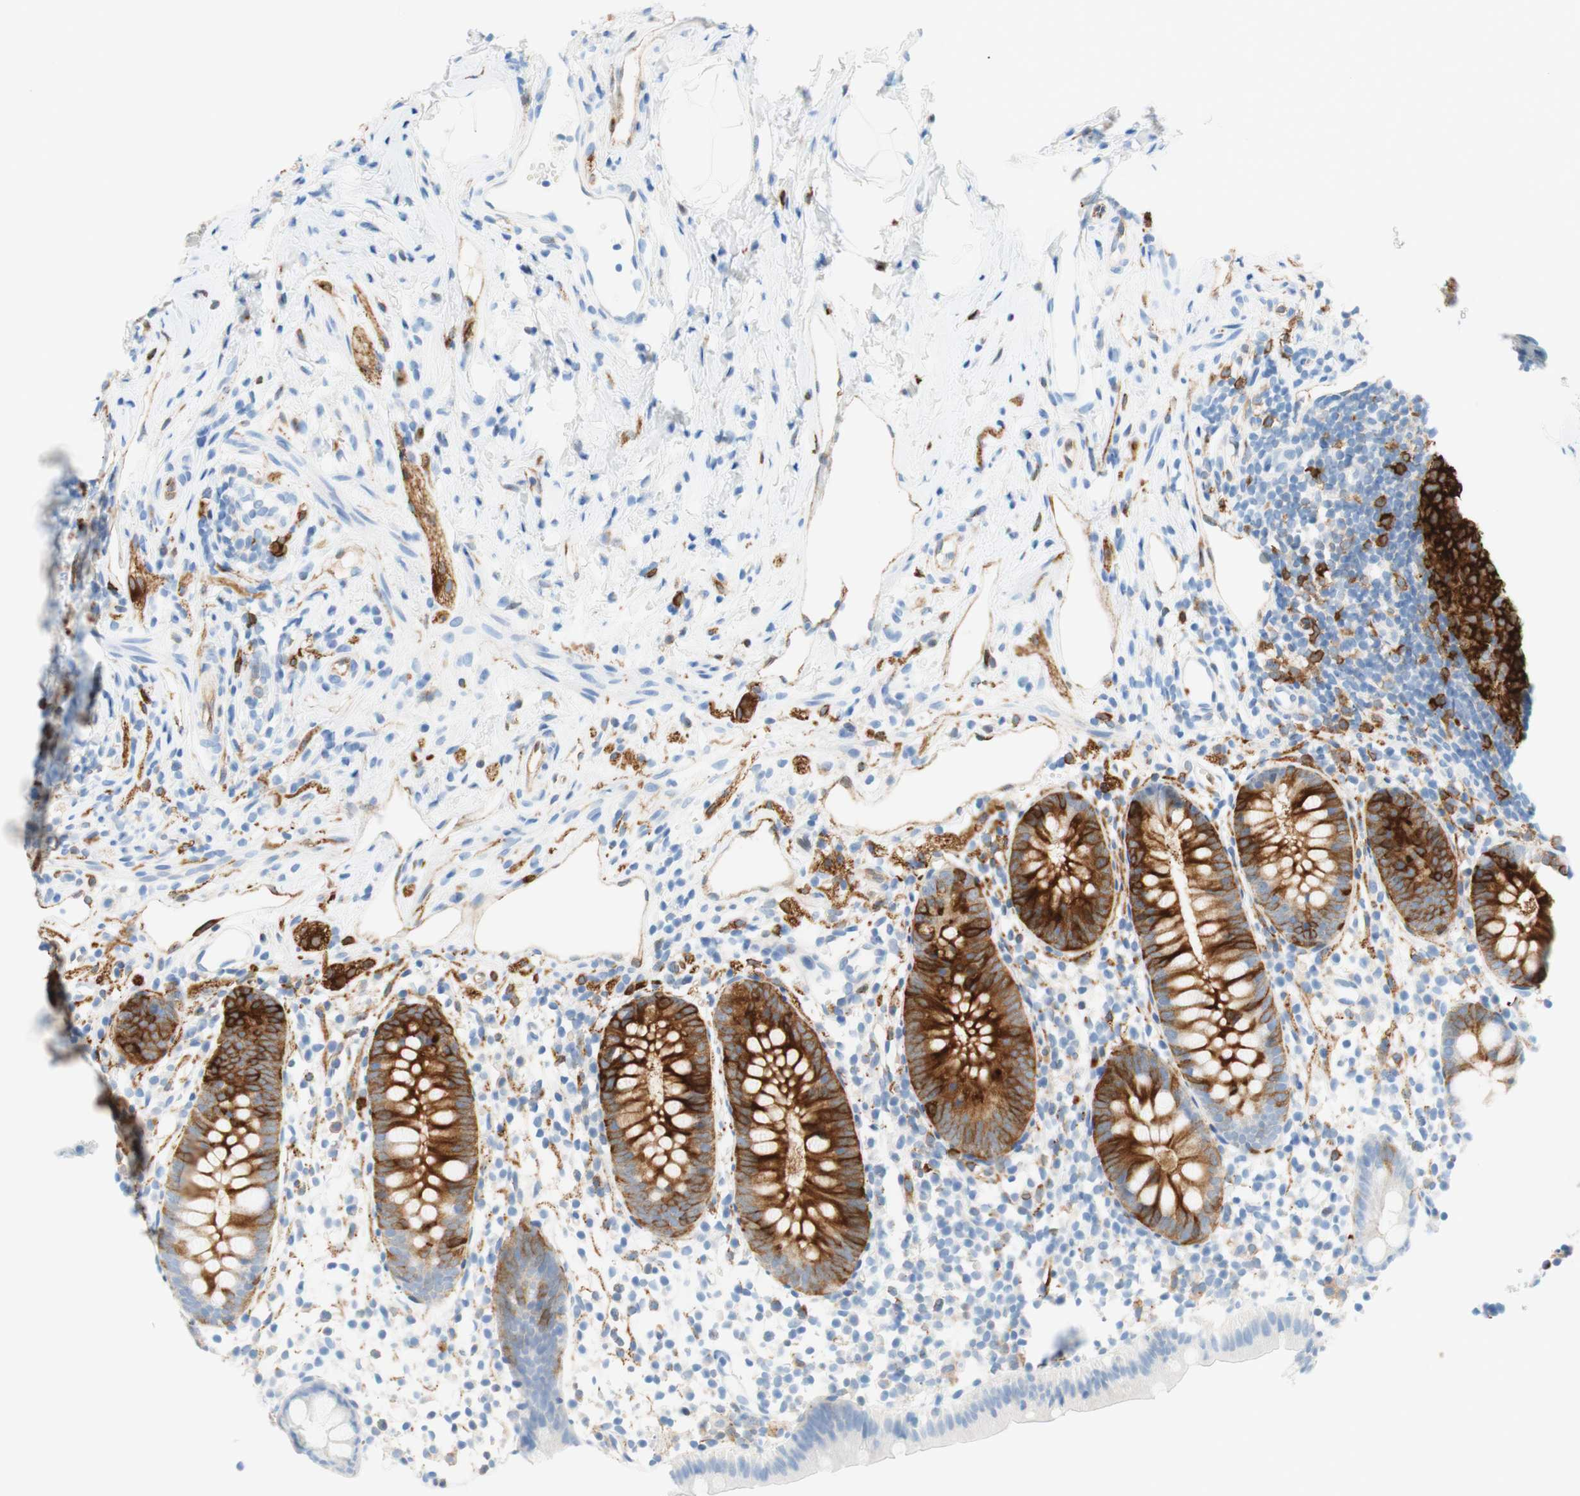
{"staining": {"intensity": "strong", "quantity": "25%-75%", "location": "cytoplasmic/membranous"}, "tissue": "appendix", "cell_type": "Glandular cells", "image_type": "normal", "snomed": [{"axis": "morphology", "description": "Normal tissue, NOS"}, {"axis": "topography", "description": "Appendix"}], "caption": "A micrograph of human appendix stained for a protein shows strong cytoplasmic/membranous brown staining in glandular cells. (Brightfield microscopy of DAB IHC at high magnification).", "gene": "STMN1", "patient": {"sex": "female", "age": 20}}